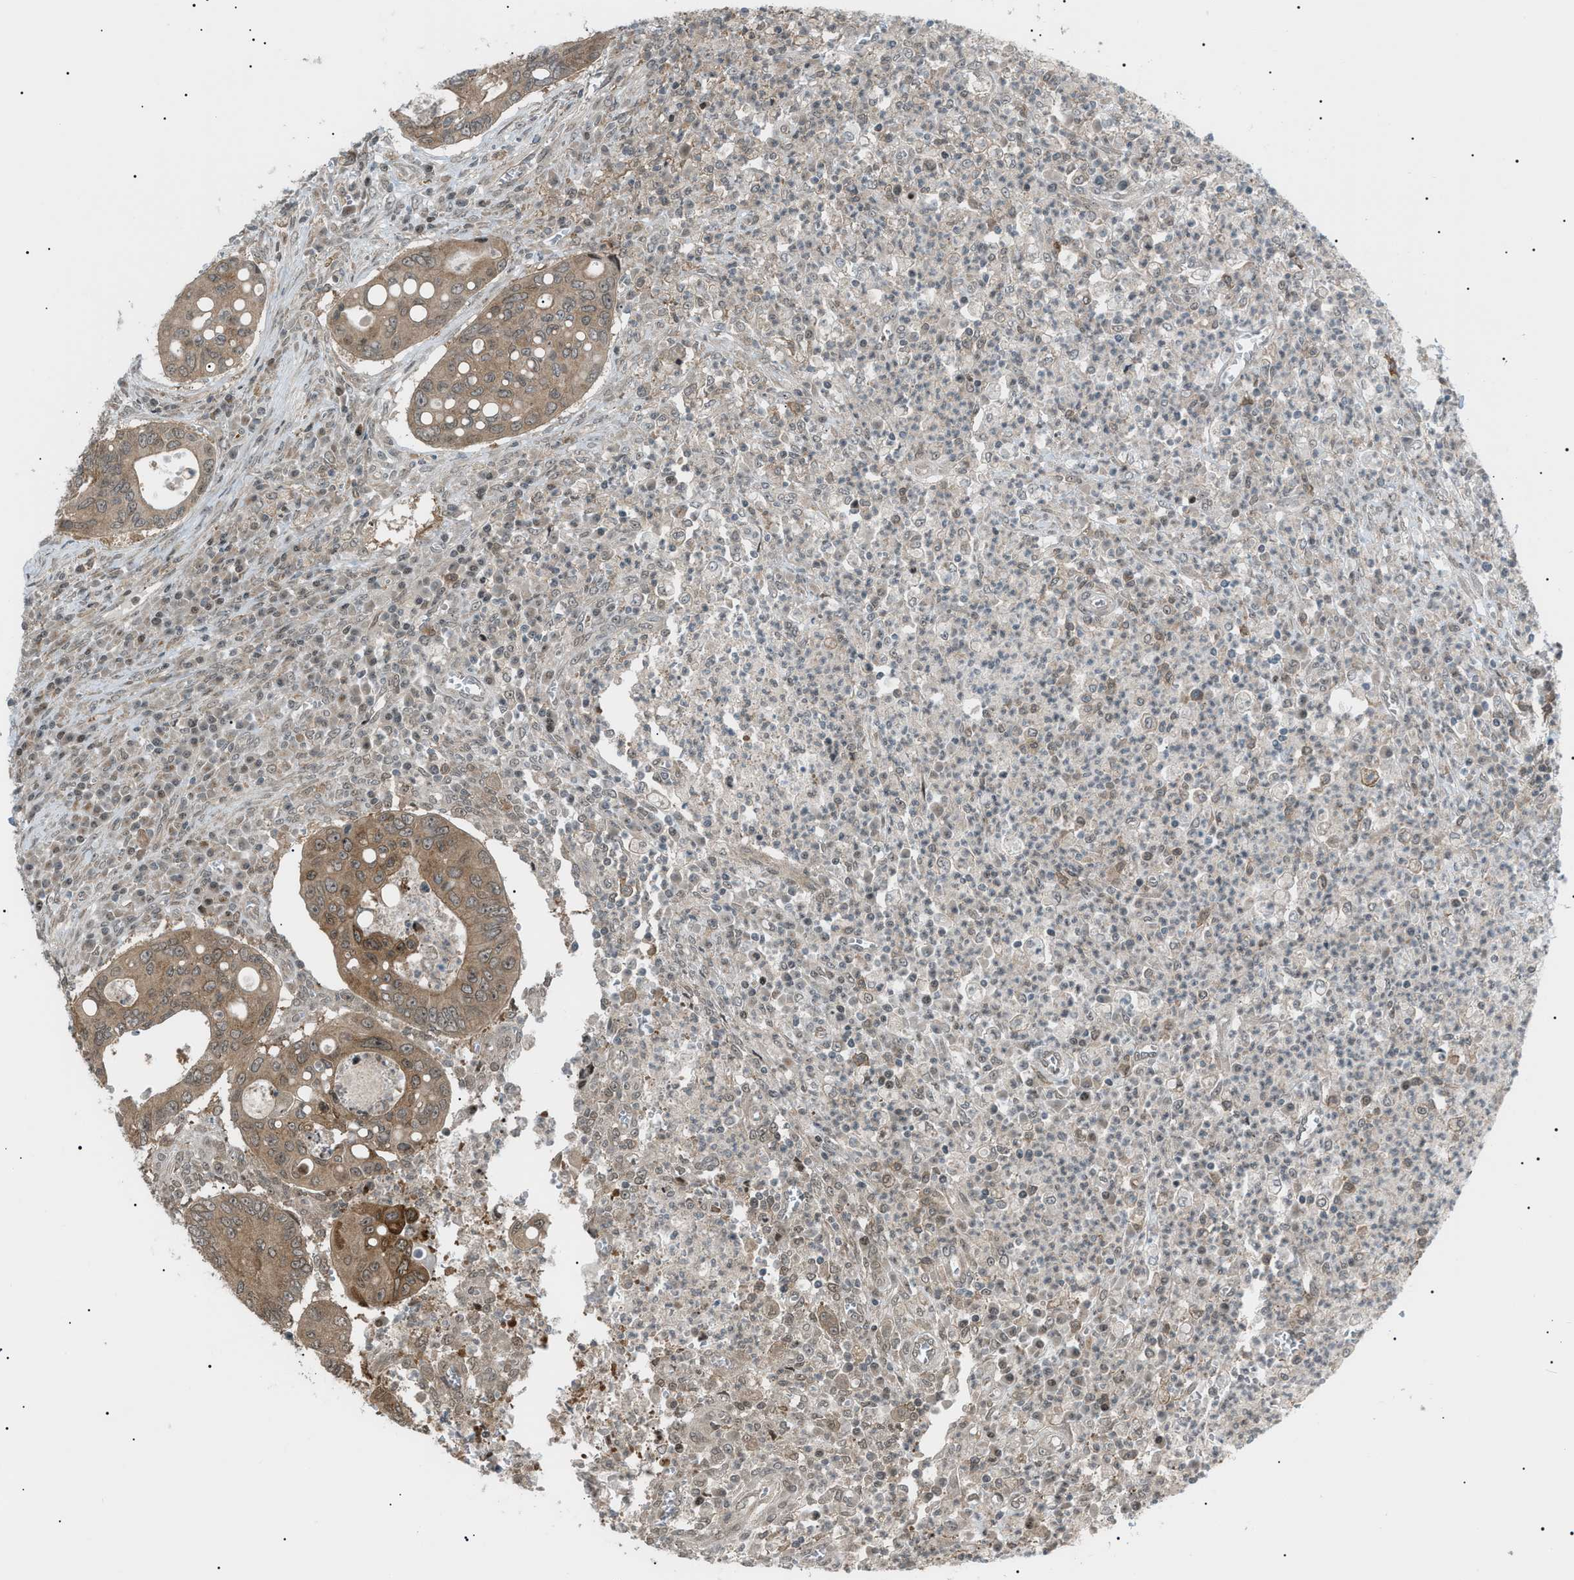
{"staining": {"intensity": "moderate", "quantity": ">75%", "location": "cytoplasmic/membranous"}, "tissue": "colorectal cancer", "cell_type": "Tumor cells", "image_type": "cancer", "snomed": [{"axis": "morphology", "description": "Inflammation, NOS"}, {"axis": "morphology", "description": "Adenocarcinoma, NOS"}, {"axis": "topography", "description": "Colon"}], "caption": "The photomicrograph exhibits immunohistochemical staining of colorectal adenocarcinoma. There is moderate cytoplasmic/membranous expression is present in about >75% of tumor cells. Ihc stains the protein of interest in brown and the nuclei are stained blue.", "gene": "LPIN2", "patient": {"sex": "male", "age": 72}}